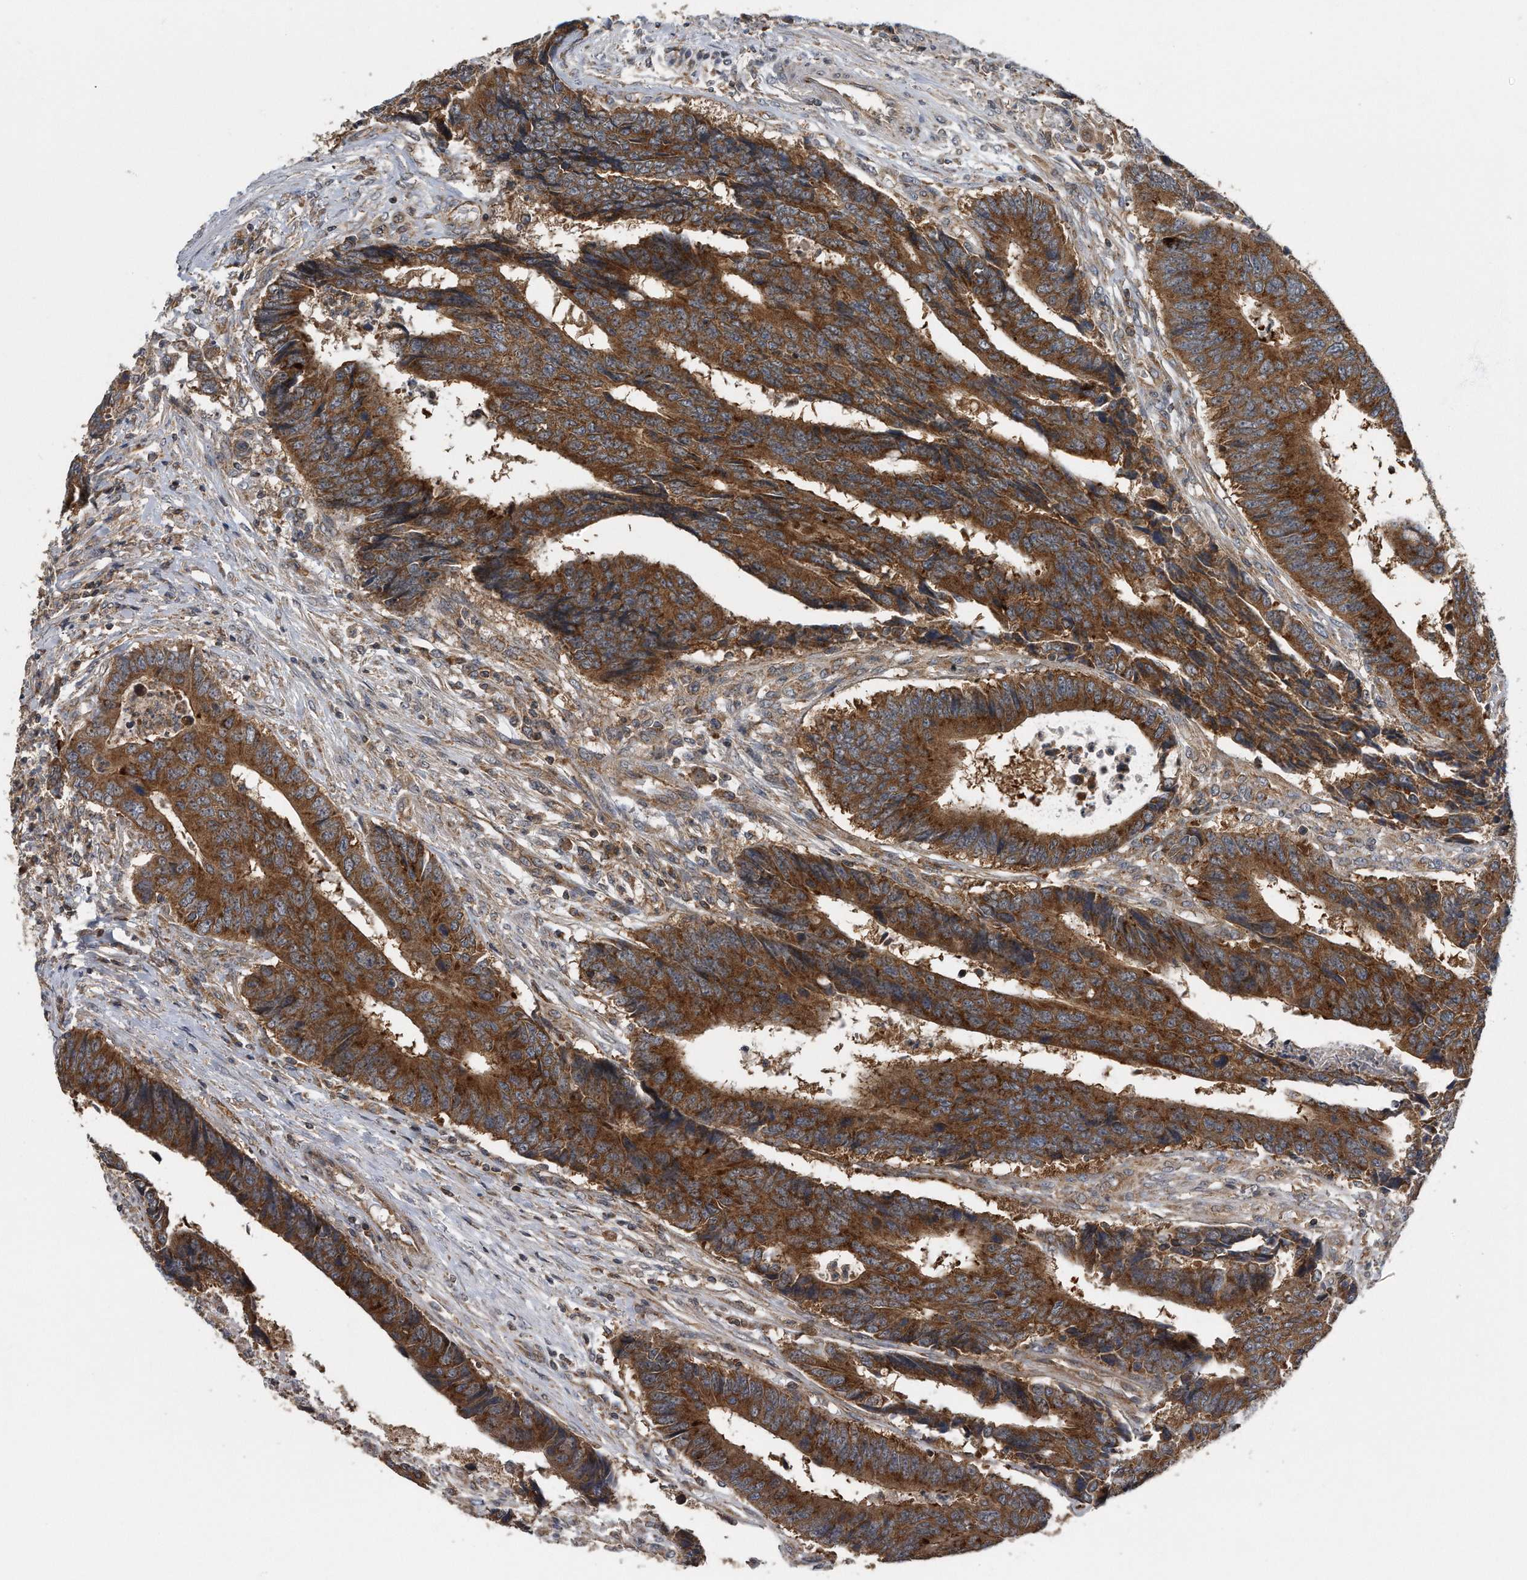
{"staining": {"intensity": "strong", "quantity": ">75%", "location": "cytoplasmic/membranous"}, "tissue": "colorectal cancer", "cell_type": "Tumor cells", "image_type": "cancer", "snomed": [{"axis": "morphology", "description": "Adenocarcinoma, NOS"}, {"axis": "topography", "description": "Rectum"}], "caption": "Protein expression analysis of colorectal cancer reveals strong cytoplasmic/membranous positivity in approximately >75% of tumor cells.", "gene": "ALPK2", "patient": {"sex": "male", "age": 84}}